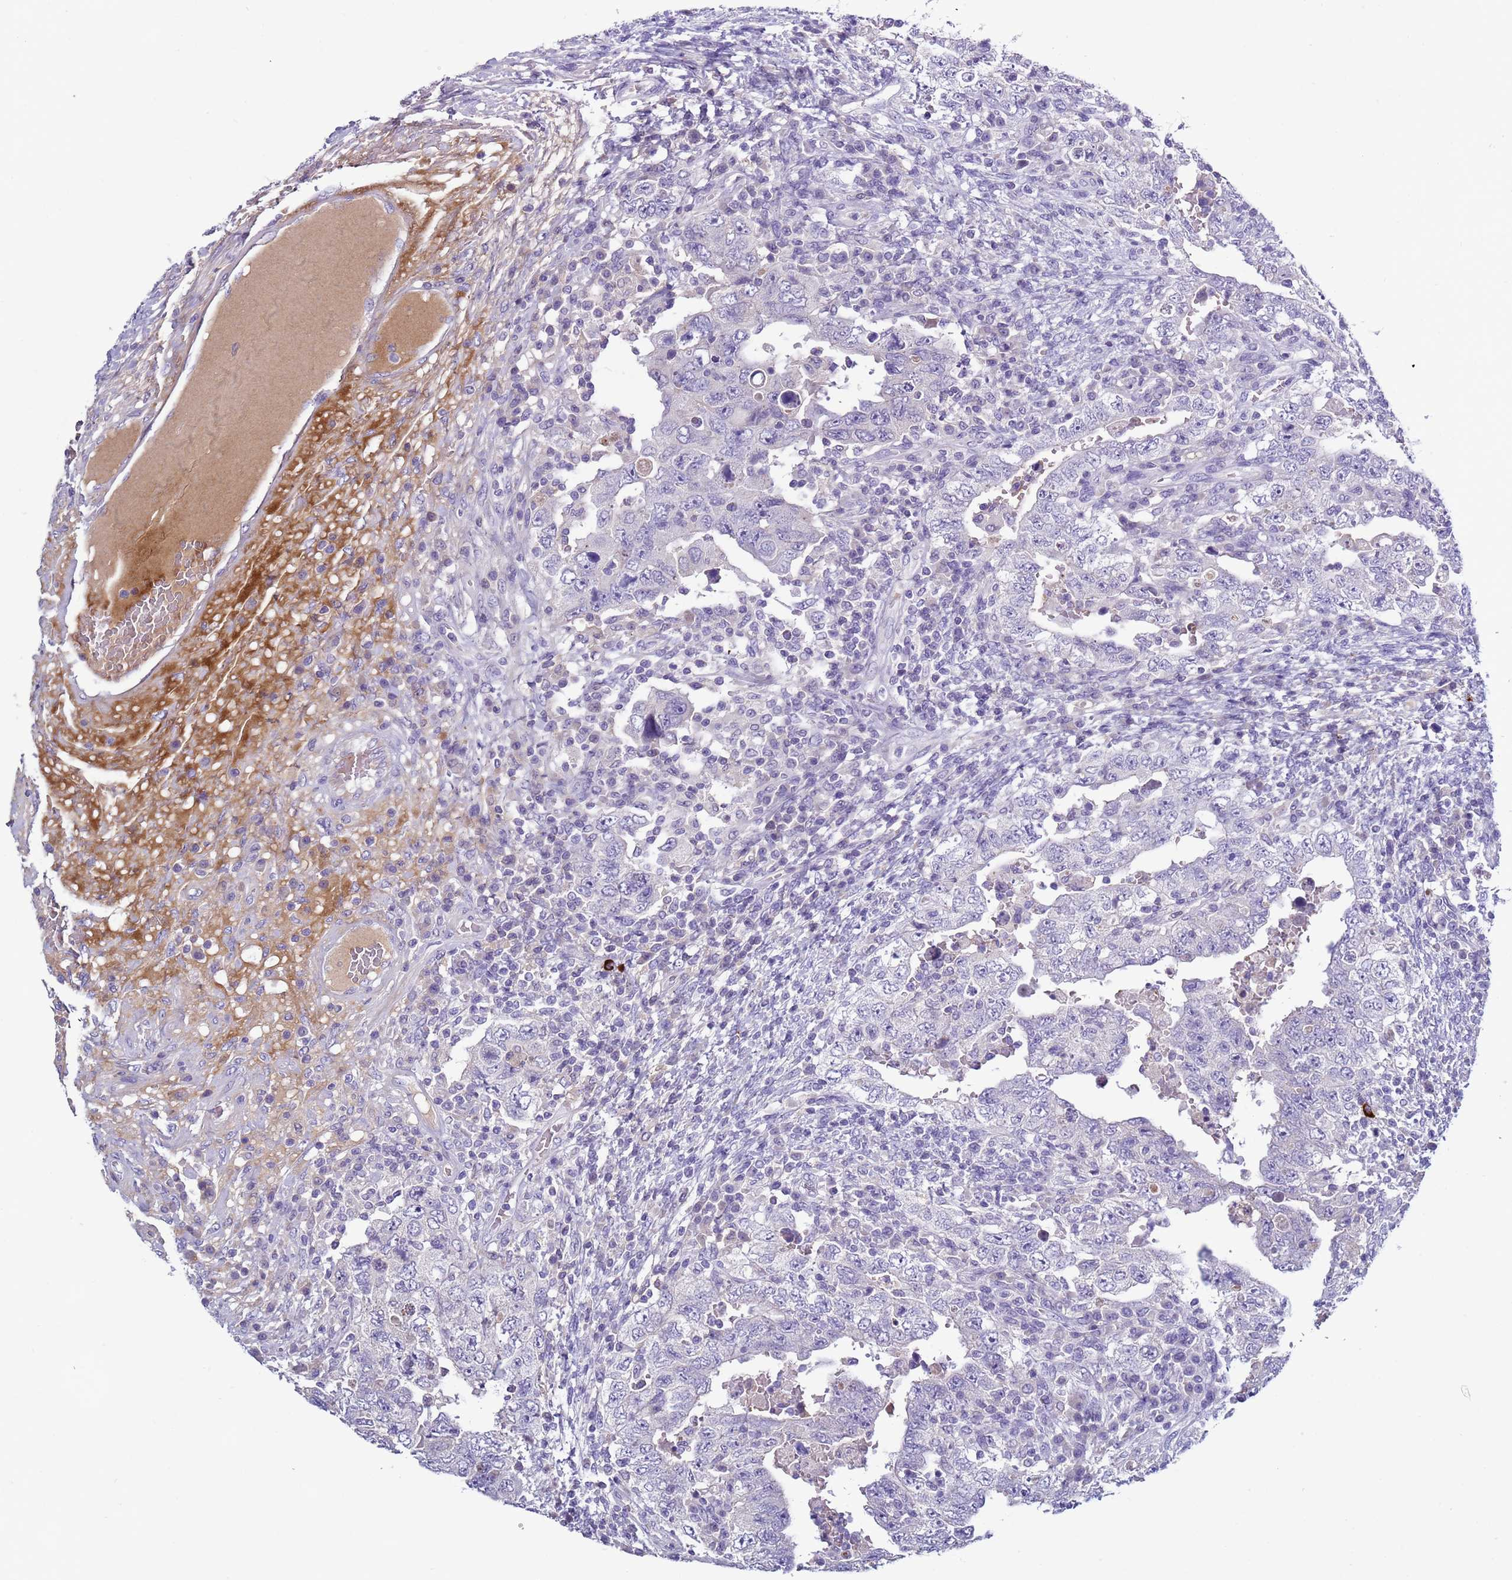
{"staining": {"intensity": "negative", "quantity": "none", "location": "none"}, "tissue": "testis cancer", "cell_type": "Tumor cells", "image_type": "cancer", "snomed": [{"axis": "morphology", "description": "Carcinoma, Embryonal, NOS"}, {"axis": "topography", "description": "Testis"}], "caption": "A photomicrograph of human testis cancer (embryonal carcinoma) is negative for staining in tumor cells. (DAB (3,3'-diaminobenzidine) immunohistochemistry visualized using brightfield microscopy, high magnification).", "gene": "TRIM51", "patient": {"sex": "male", "age": 26}}